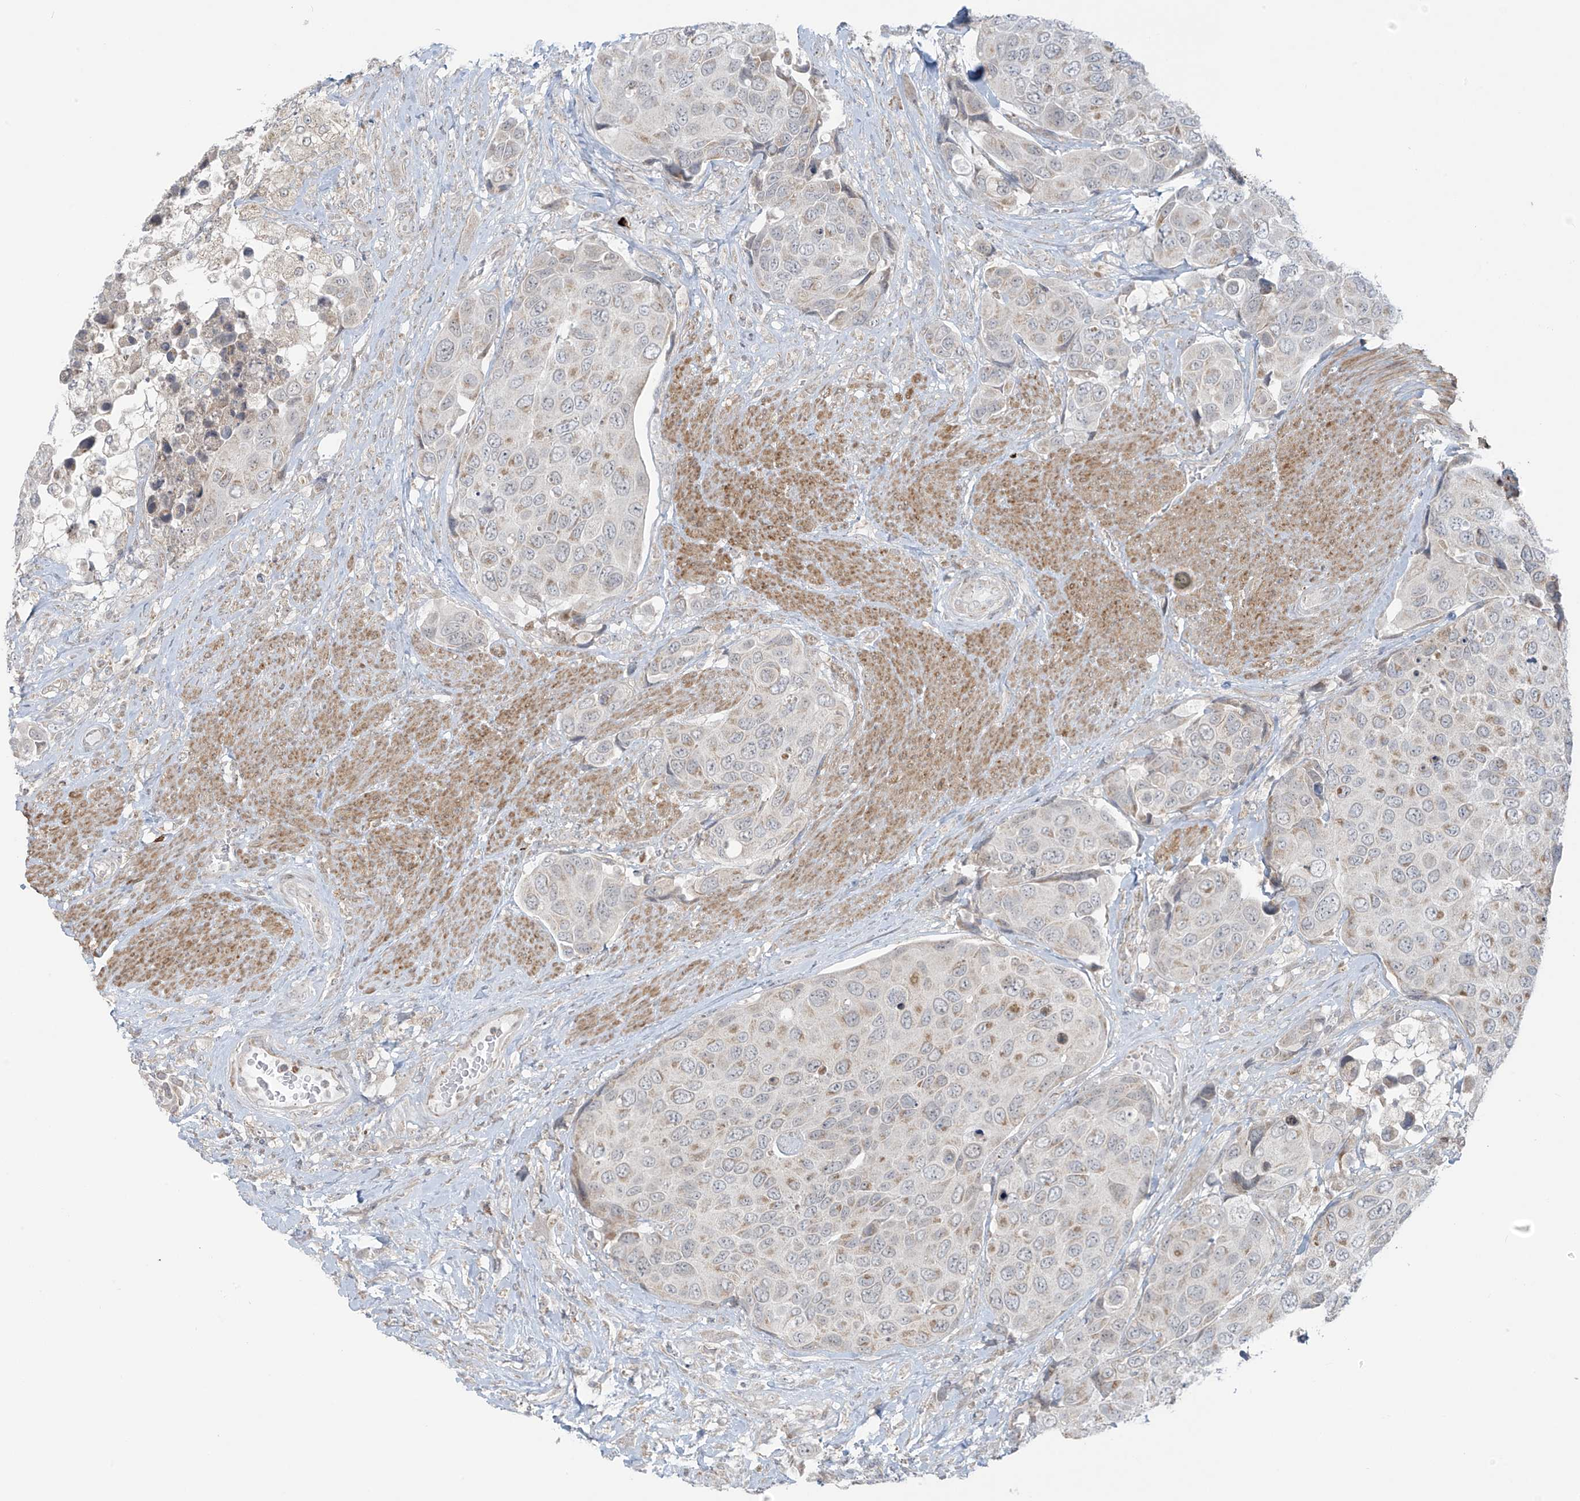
{"staining": {"intensity": "weak", "quantity": "<25%", "location": "cytoplasmic/membranous"}, "tissue": "urothelial cancer", "cell_type": "Tumor cells", "image_type": "cancer", "snomed": [{"axis": "morphology", "description": "Urothelial carcinoma, High grade"}, {"axis": "topography", "description": "Urinary bladder"}], "caption": "Immunohistochemical staining of urothelial carcinoma (high-grade) shows no significant positivity in tumor cells.", "gene": "HDDC2", "patient": {"sex": "male", "age": 74}}